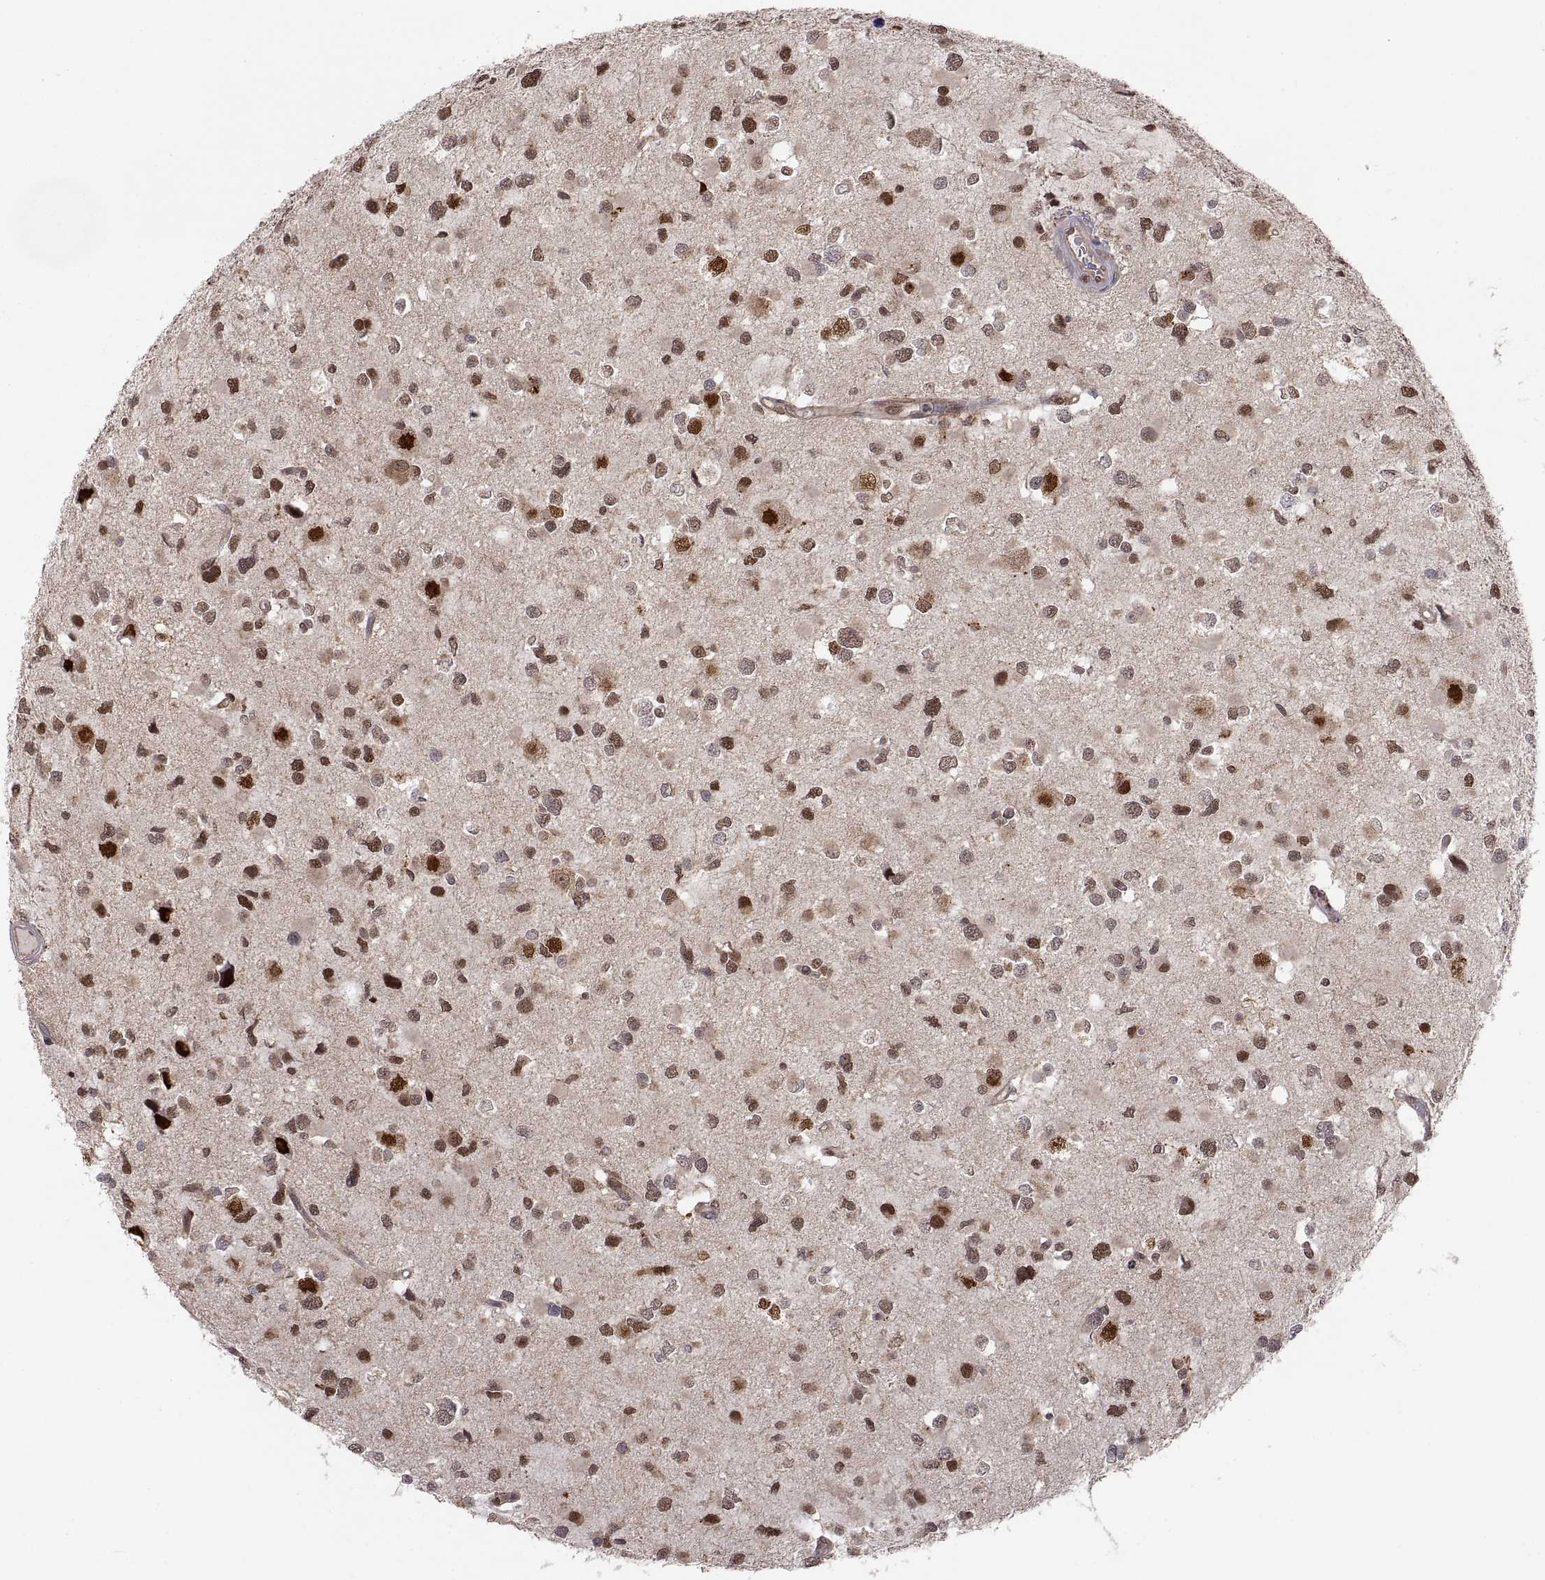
{"staining": {"intensity": "moderate", "quantity": "25%-75%", "location": "nuclear"}, "tissue": "glioma", "cell_type": "Tumor cells", "image_type": "cancer", "snomed": [{"axis": "morphology", "description": "Glioma, malignant, Low grade"}, {"axis": "topography", "description": "Brain"}], "caption": "Protein staining displays moderate nuclear staining in approximately 25%-75% of tumor cells in glioma.", "gene": "PSMC2", "patient": {"sex": "female", "age": 32}}